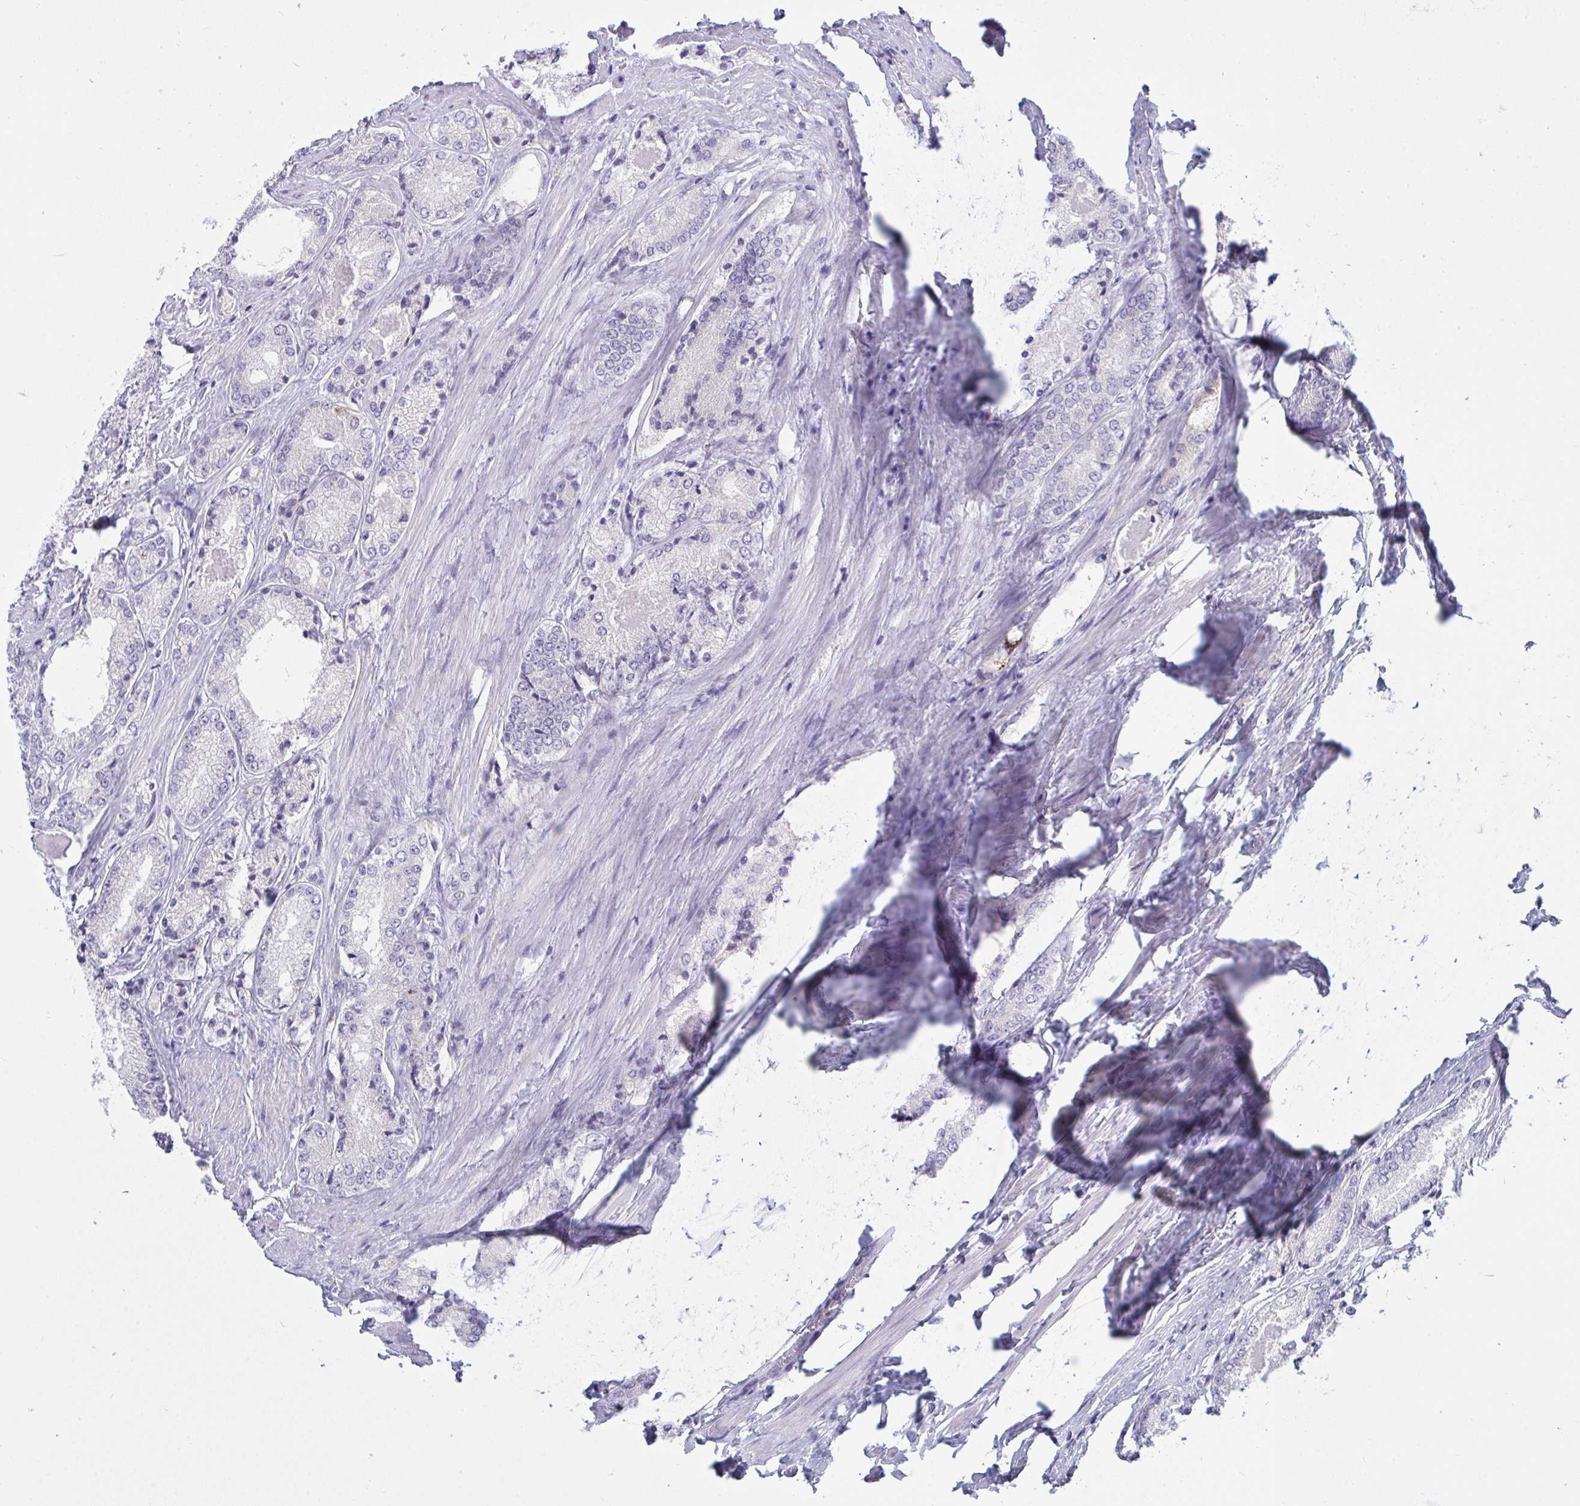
{"staining": {"intensity": "moderate", "quantity": "<25%", "location": "cytoplasmic/membranous"}, "tissue": "prostate cancer", "cell_type": "Tumor cells", "image_type": "cancer", "snomed": [{"axis": "morphology", "description": "Adenocarcinoma, NOS"}, {"axis": "morphology", "description": "Adenocarcinoma, Low grade"}, {"axis": "topography", "description": "Prostate"}], "caption": "A high-resolution micrograph shows IHC staining of adenocarcinoma (prostate), which shows moderate cytoplasmic/membranous staining in about <25% of tumor cells.", "gene": "SEMA6B", "patient": {"sex": "male", "age": 68}}